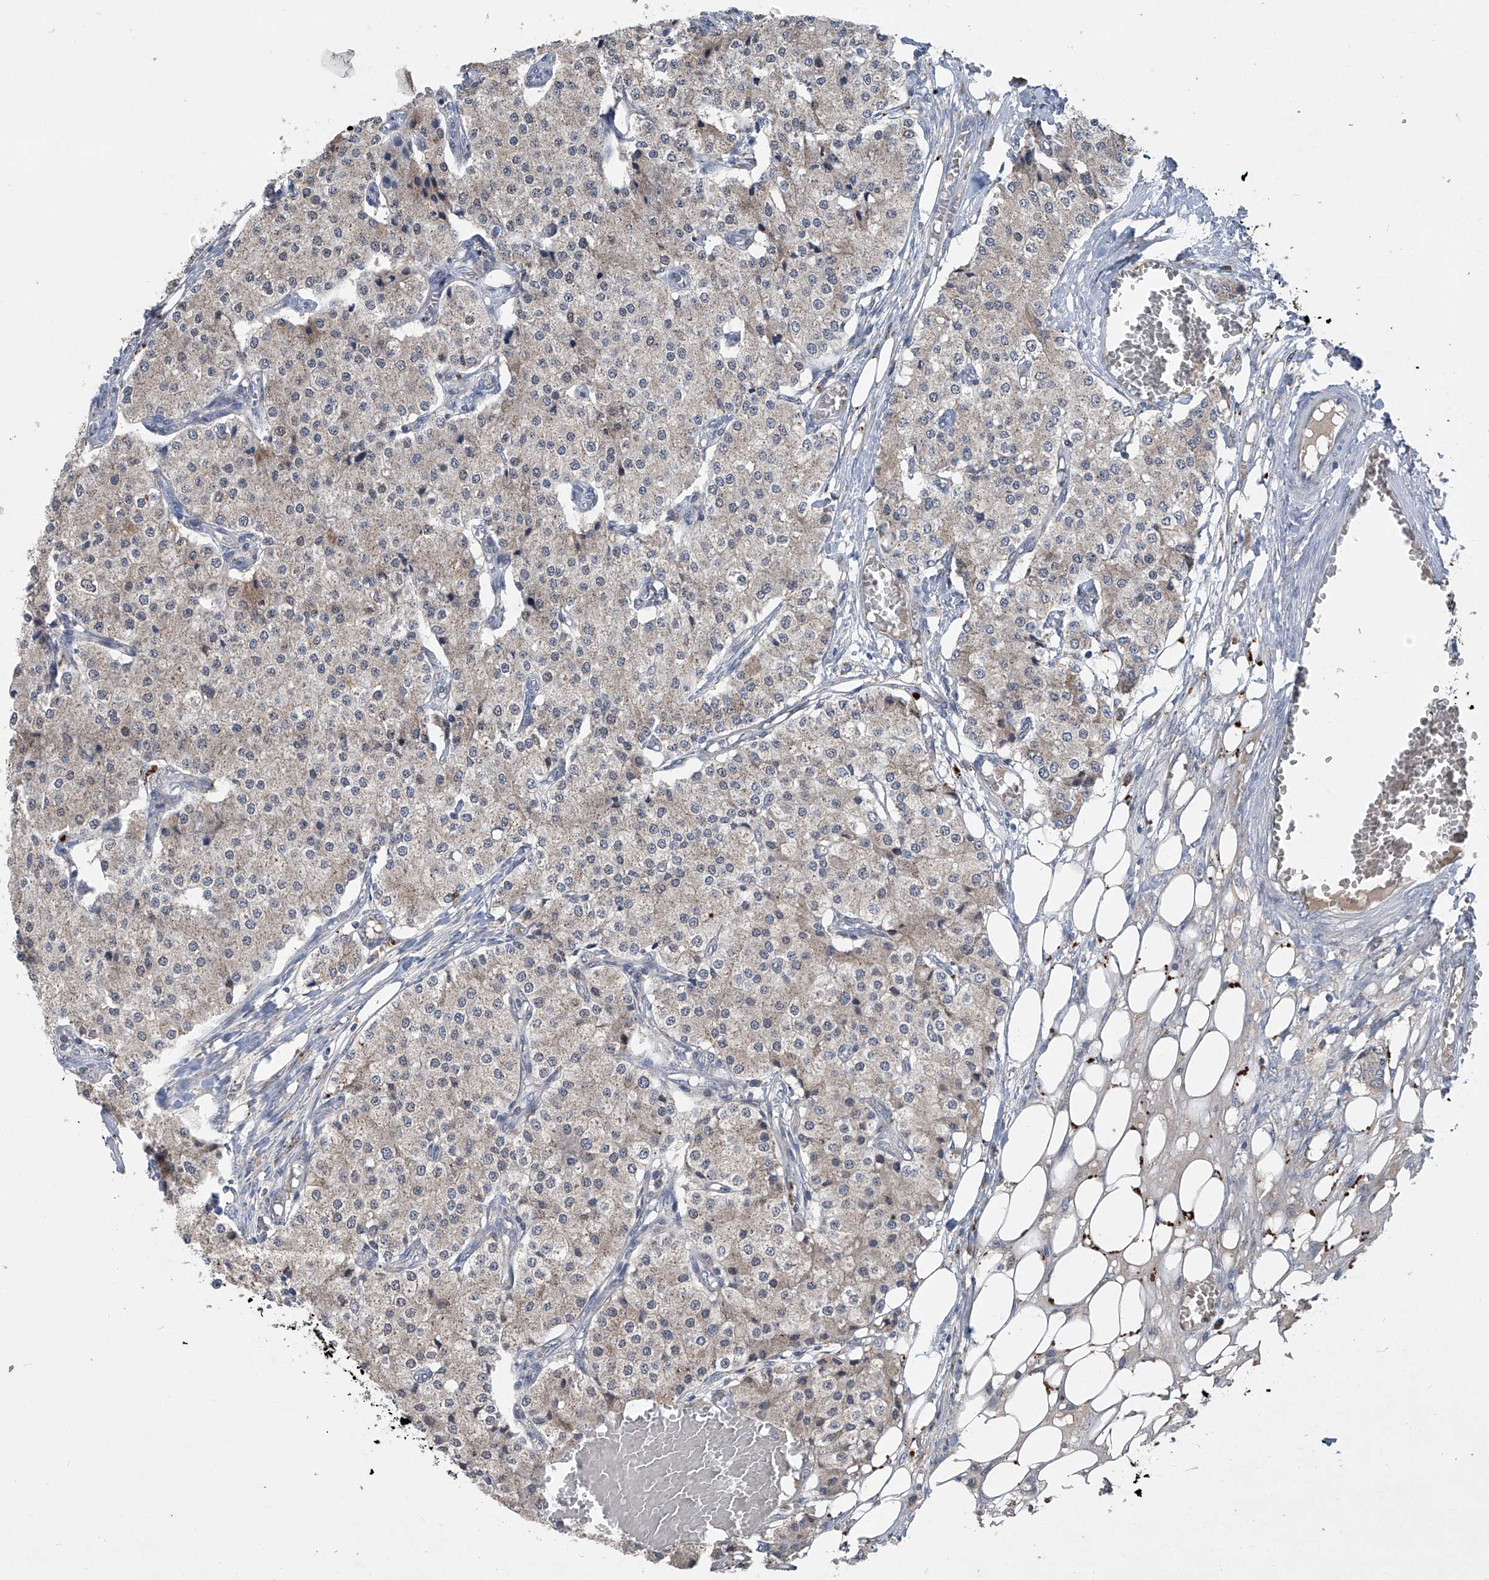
{"staining": {"intensity": "weak", "quantity": "25%-75%", "location": "cytoplasmic/membranous"}, "tissue": "carcinoid", "cell_type": "Tumor cells", "image_type": "cancer", "snomed": [{"axis": "morphology", "description": "Carcinoid, malignant, NOS"}, {"axis": "topography", "description": "Colon"}], "caption": "Carcinoid stained for a protein shows weak cytoplasmic/membranous positivity in tumor cells.", "gene": "PCSK5", "patient": {"sex": "female", "age": 52}}